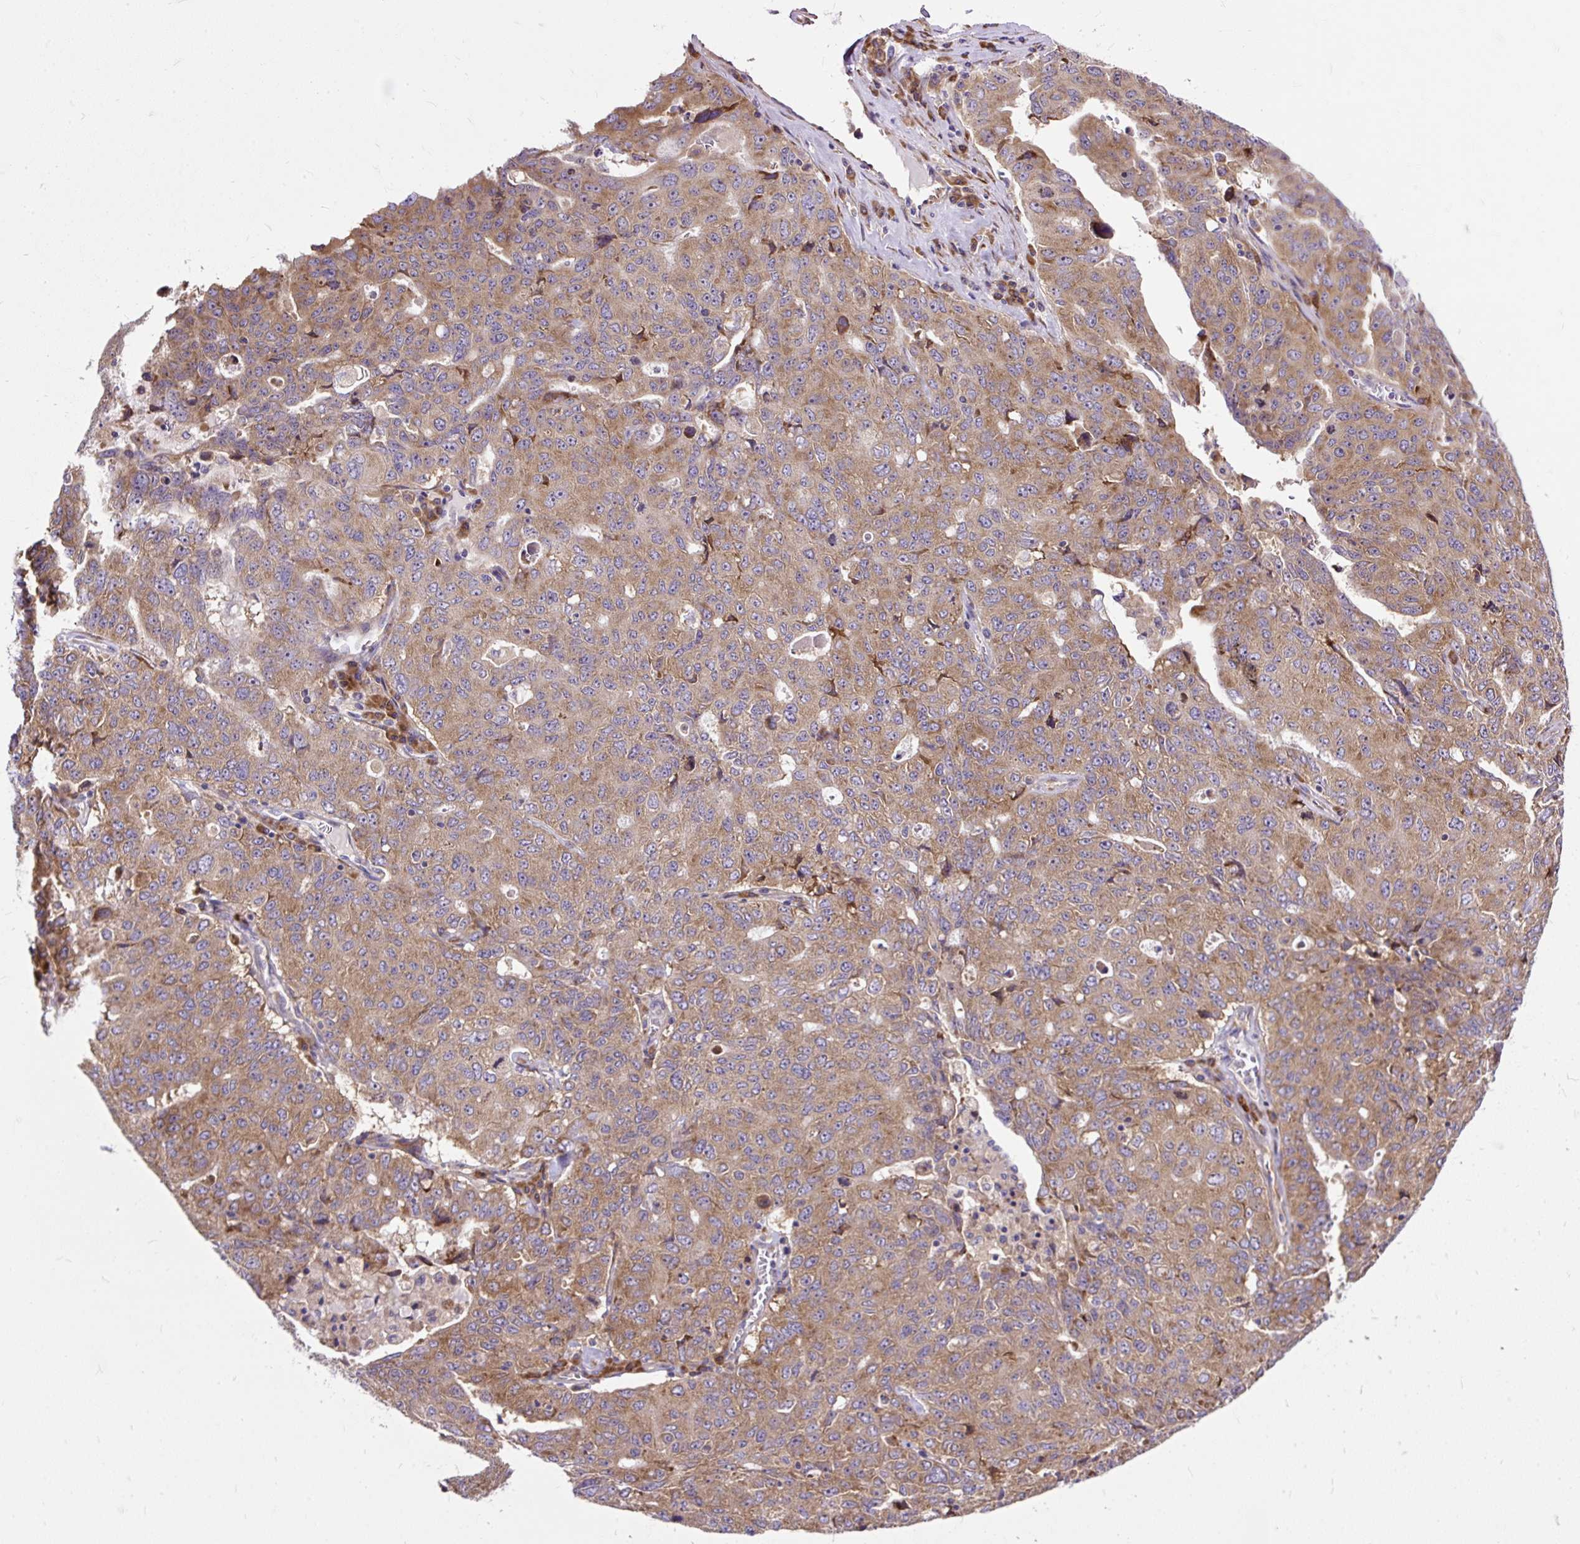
{"staining": {"intensity": "moderate", "quantity": ">75%", "location": "cytoplasmic/membranous"}, "tissue": "ovarian cancer", "cell_type": "Tumor cells", "image_type": "cancer", "snomed": [{"axis": "morphology", "description": "Carcinoma, endometroid"}, {"axis": "topography", "description": "Ovary"}], "caption": "Approximately >75% of tumor cells in human ovarian cancer exhibit moderate cytoplasmic/membranous protein expression as visualized by brown immunohistochemical staining.", "gene": "RPS5", "patient": {"sex": "female", "age": 62}}